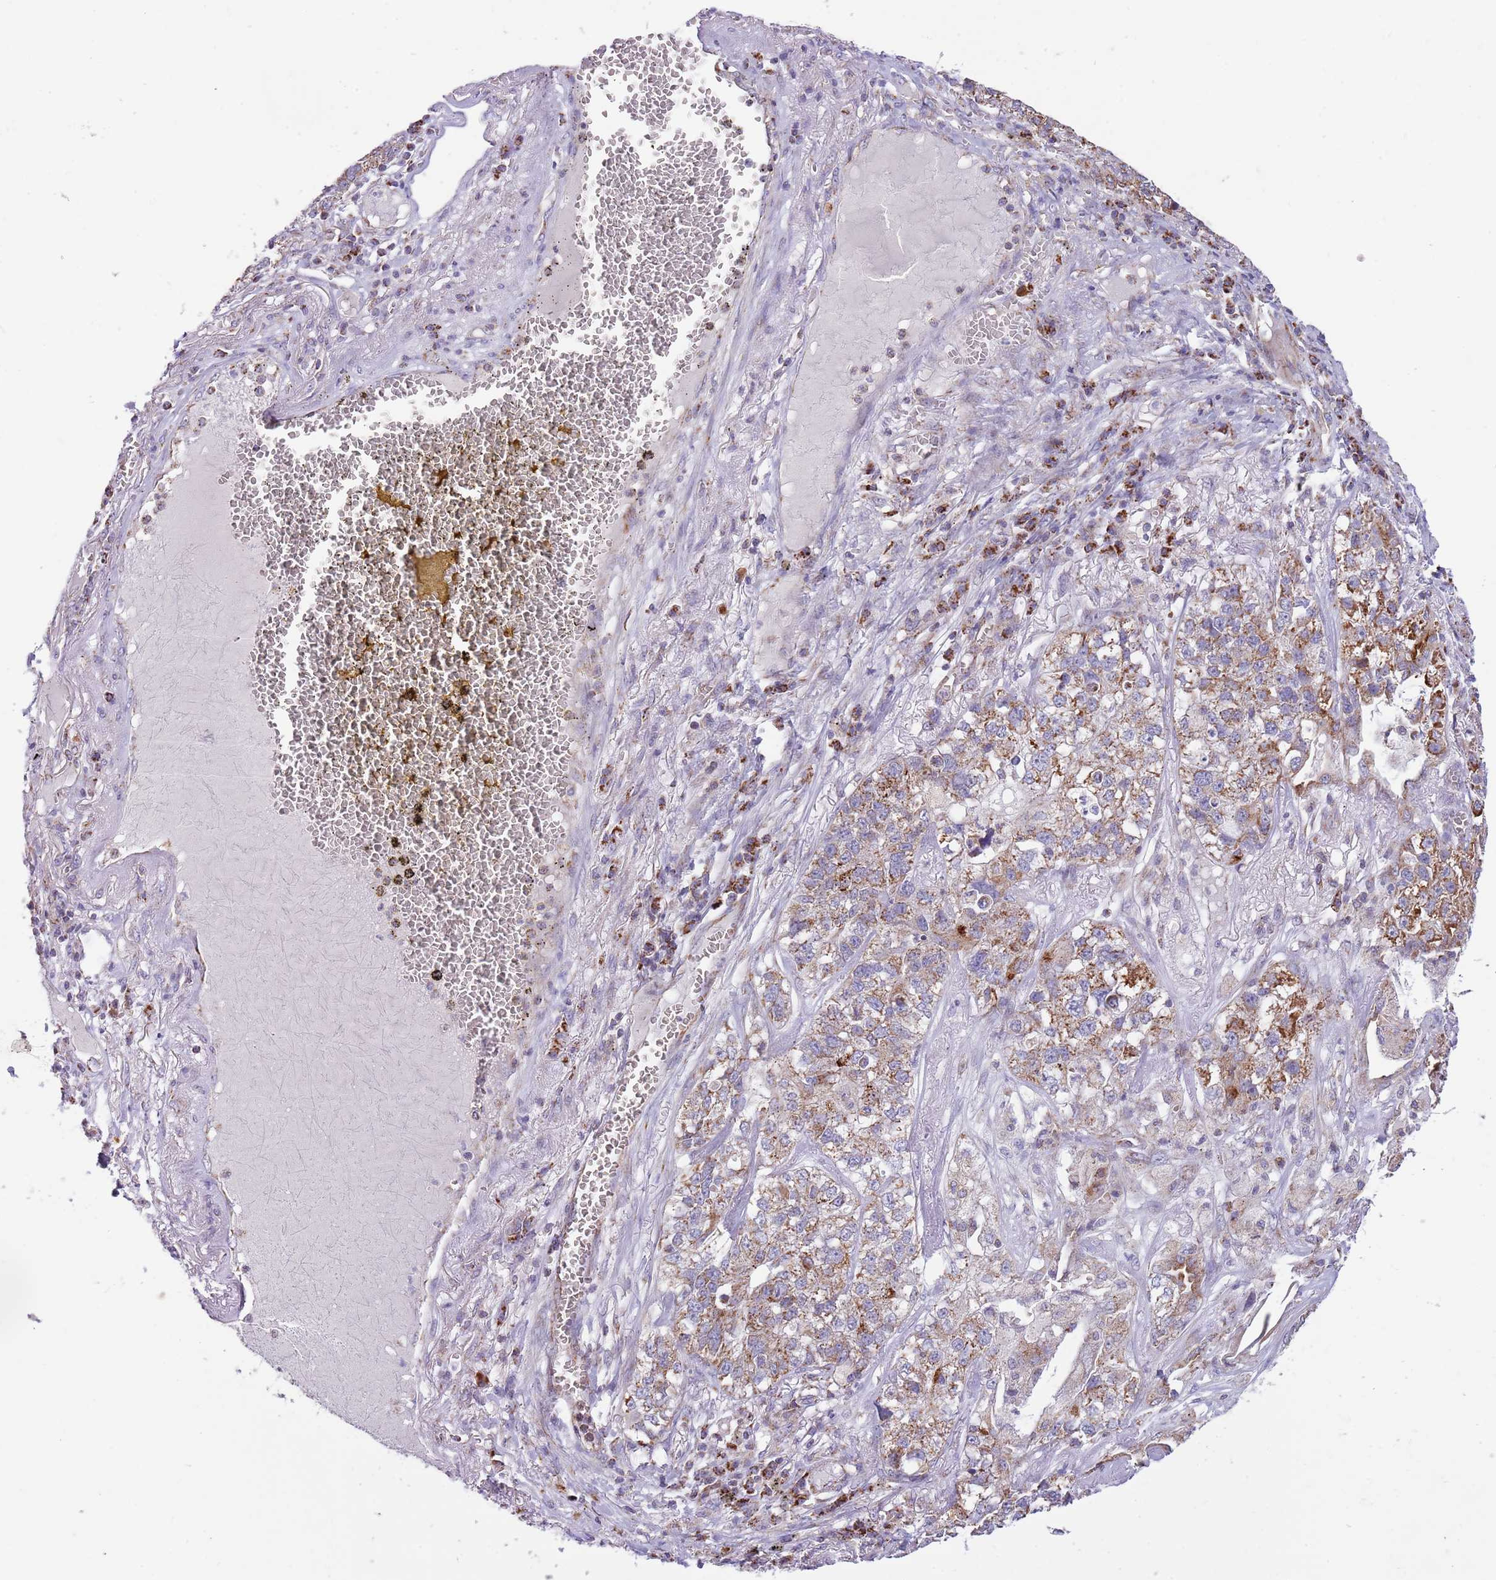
{"staining": {"intensity": "moderate", "quantity": ">75%", "location": "cytoplasmic/membranous"}, "tissue": "lung cancer", "cell_type": "Tumor cells", "image_type": "cancer", "snomed": [{"axis": "morphology", "description": "Adenocarcinoma, NOS"}, {"axis": "topography", "description": "Lung"}], "caption": "Brown immunohistochemical staining in human lung cancer exhibits moderate cytoplasmic/membranous staining in about >75% of tumor cells. (brown staining indicates protein expression, while blue staining denotes nuclei).", "gene": "LHX6", "patient": {"sex": "male", "age": 49}}